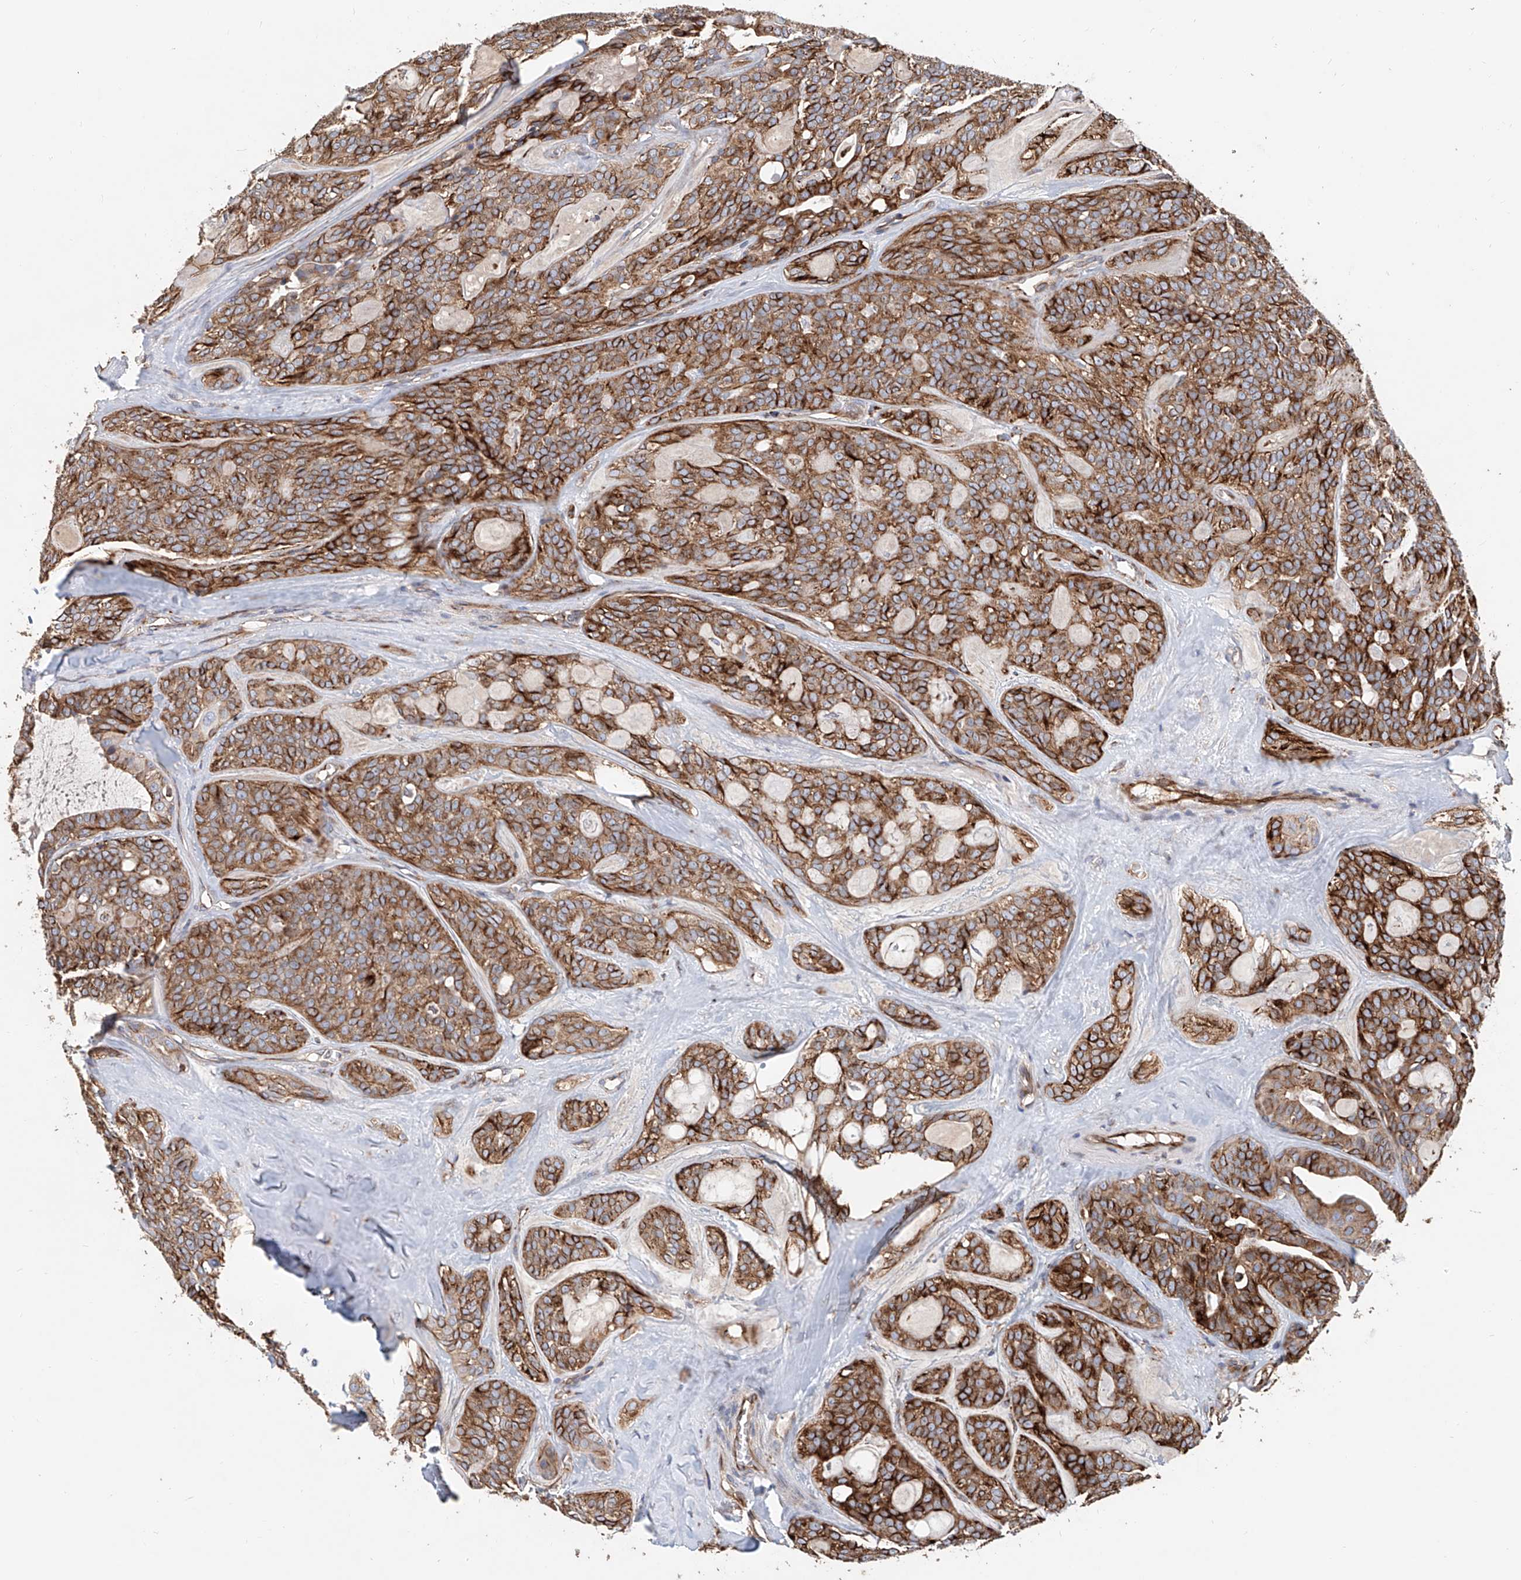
{"staining": {"intensity": "strong", "quantity": ">75%", "location": "cytoplasmic/membranous"}, "tissue": "head and neck cancer", "cell_type": "Tumor cells", "image_type": "cancer", "snomed": [{"axis": "morphology", "description": "Adenocarcinoma, NOS"}, {"axis": "topography", "description": "Head-Neck"}], "caption": "Head and neck cancer (adenocarcinoma) stained with a brown dye exhibits strong cytoplasmic/membranous positive positivity in about >75% of tumor cells.", "gene": "HGSNAT", "patient": {"sex": "male", "age": 66}}